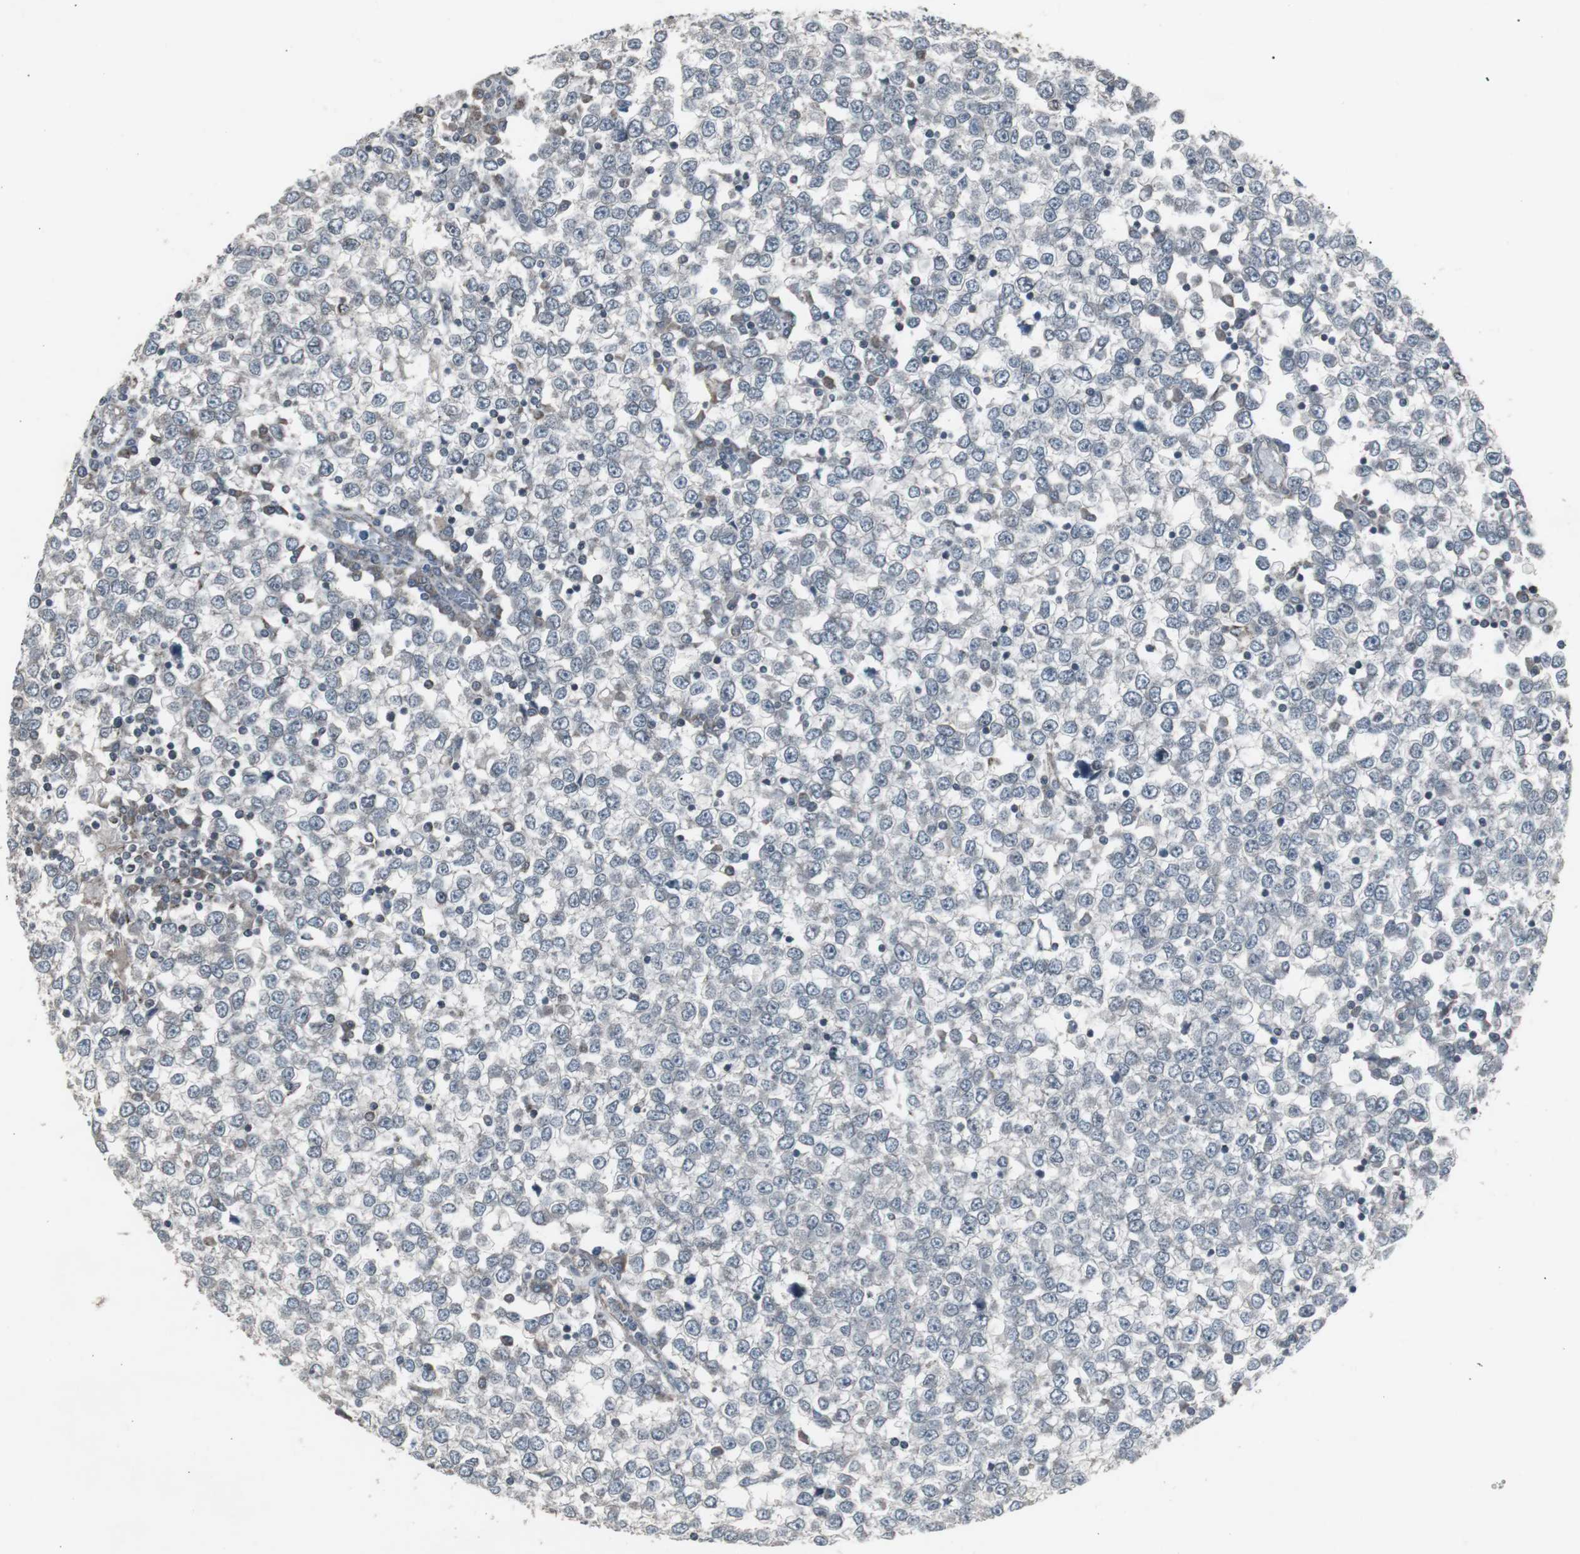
{"staining": {"intensity": "negative", "quantity": "none", "location": "none"}, "tissue": "testis cancer", "cell_type": "Tumor cells", "image_type": "cancer", "snomed": [{"axis": "morphology", "description": "Seminoma, NOS"}, {"axis": "topography", "description": "Testis"}], "caption": "An immunohistochemistry (IHC) micrograph of testis seminoma is shown. There is no staining in tumor cells of testis seminoma.", "gene": "SSTR2", "patient": {"sex": "male", "age": 65}}